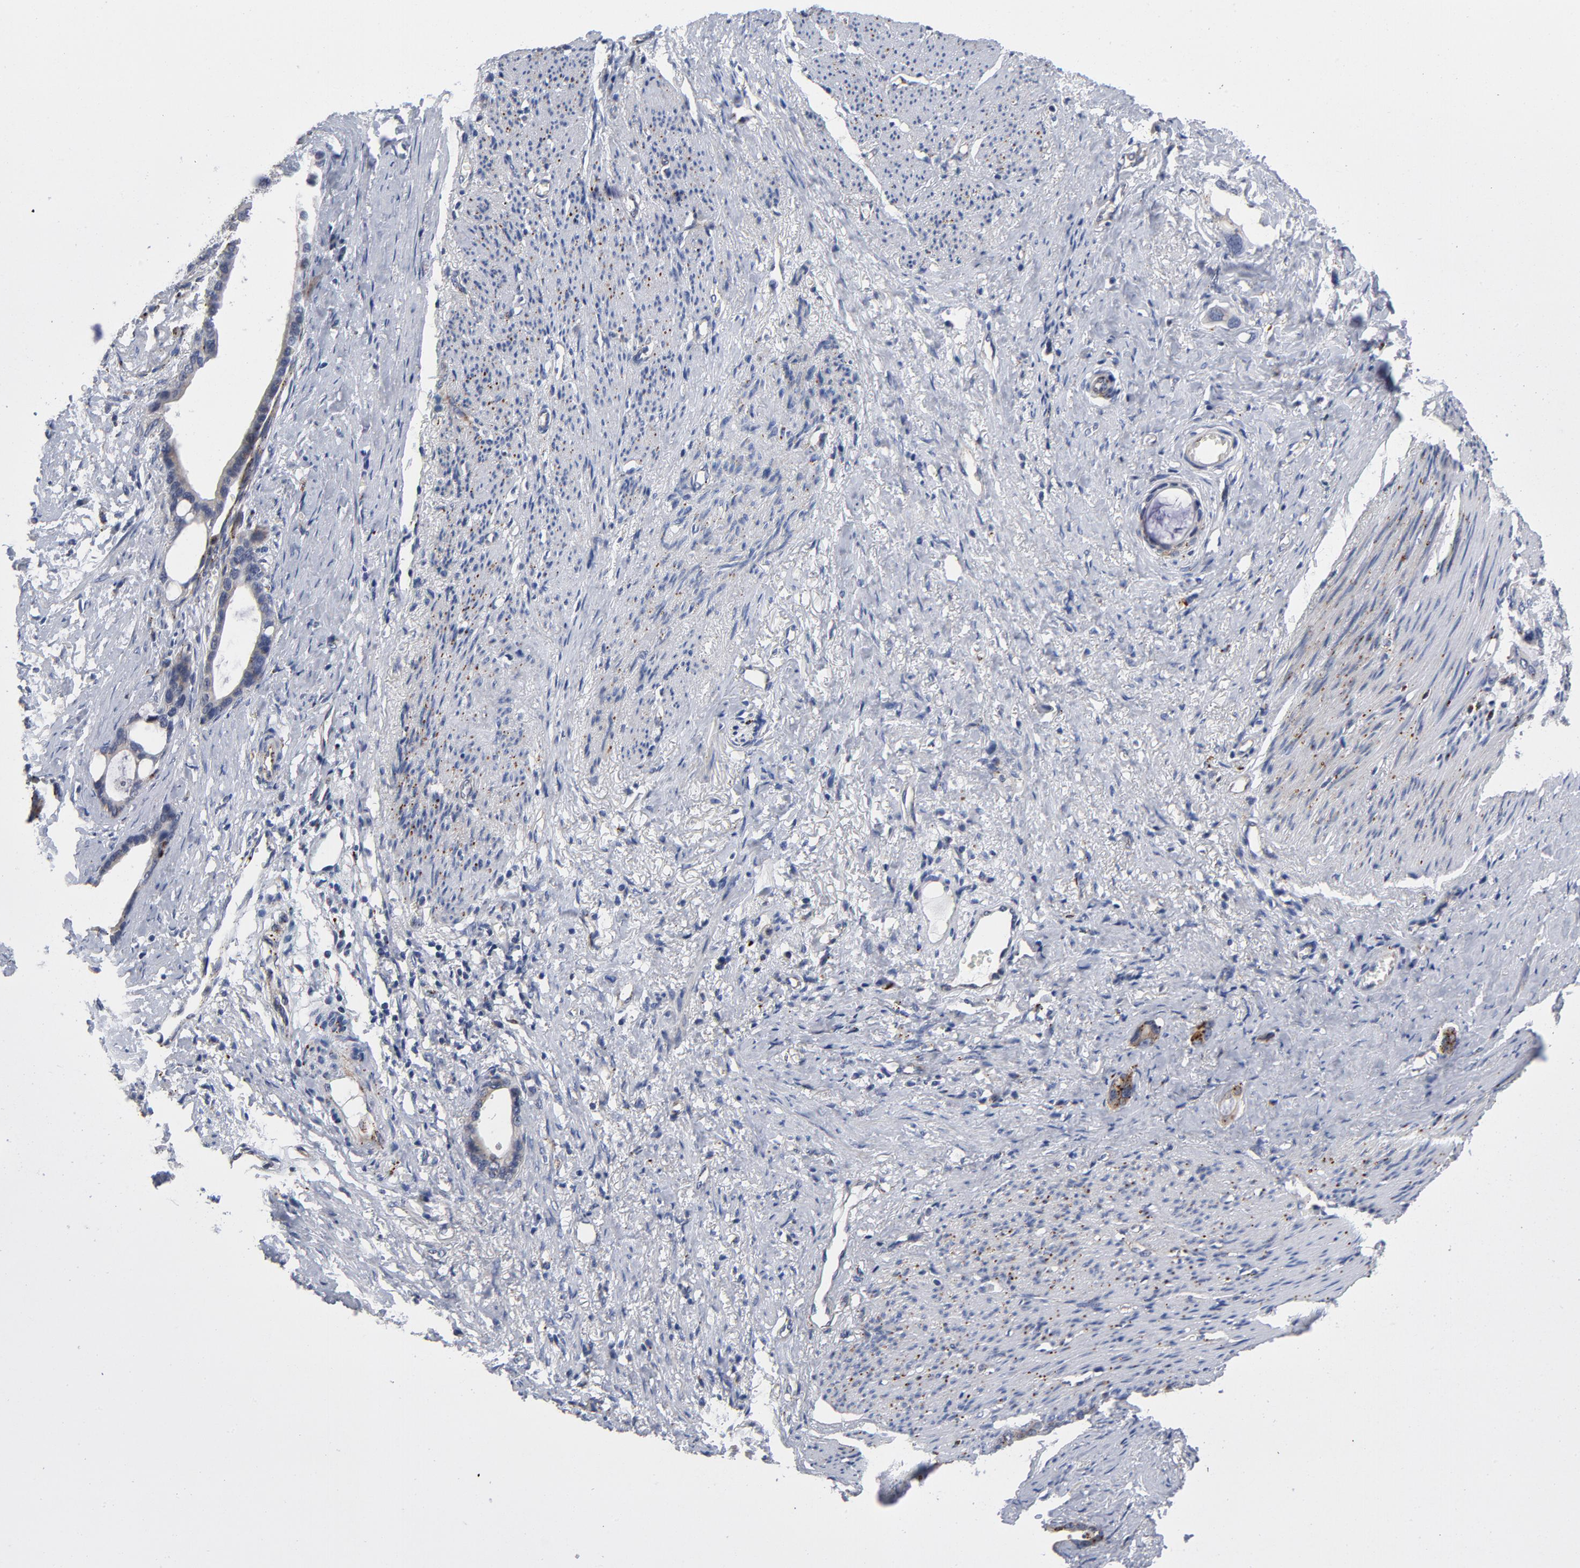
{"staining": {"intensity": "moderate", "quantity": ">75%", "location": "cytoplasmic/membranous"}, "tissue": "stomach cancer", "cell_type": "Tumor cells", "image_type": "cancer", "snomed": [{"axis": "morphology", "description": "Adenocarcinoma, NOS"}, {"axis": "topography", "description": "Stomach"}], "caption": "Immunohistochemical staining of human stomach adenocarcinoma shows moderate cytoplasmic/membranous protein expression in approximately >75% of tumor cells.", "gene": "AKT2", "patient": {"sex": "female", "age": 75}}